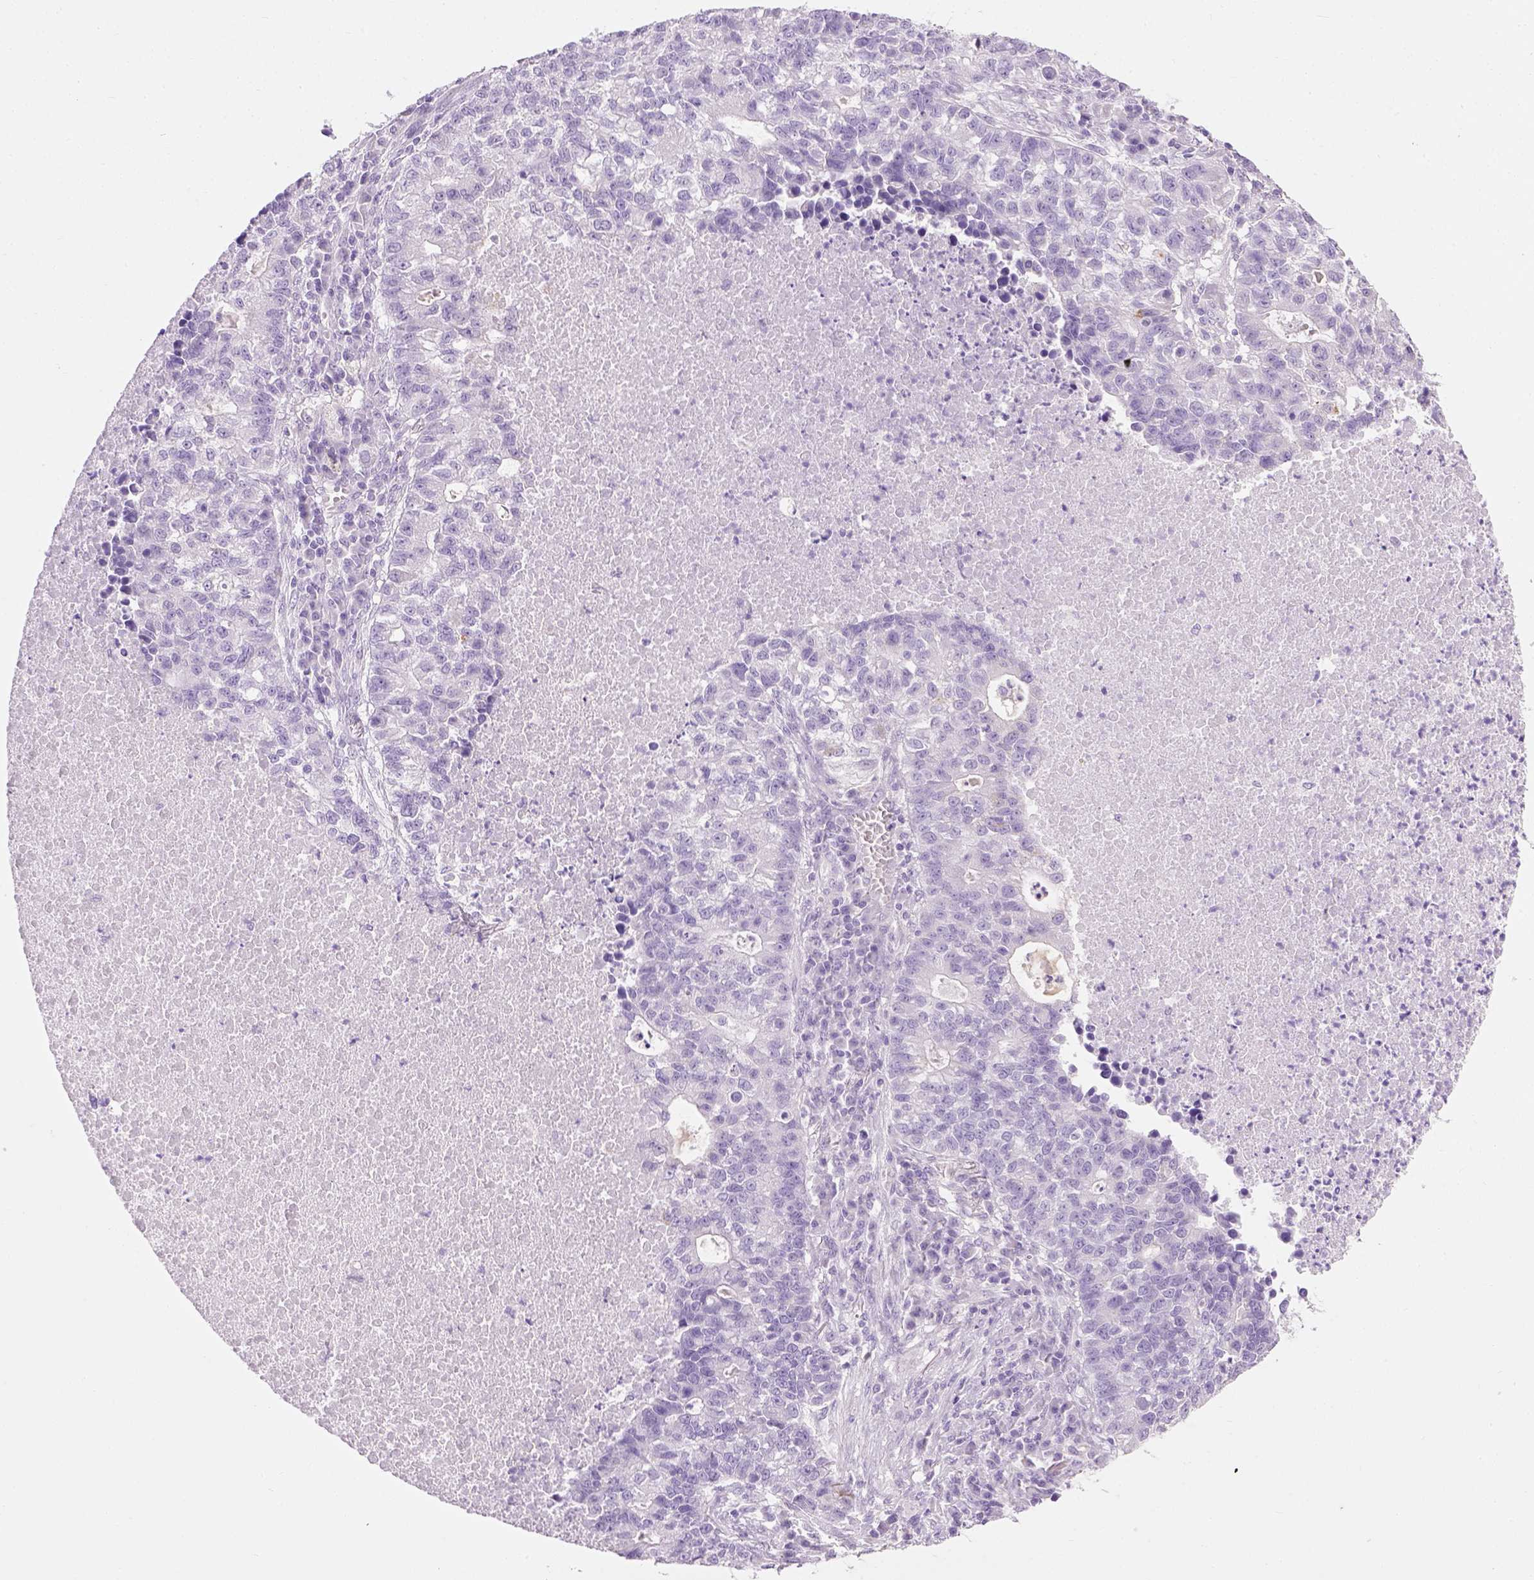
{"staining": {"intensity": "negative", "quantity": "none", "location": "none"}, "tissue": "lung cancer", "cell_type": "Tumor cells", "image_type": "cancer", "snomed": [{"axis": "morphology", "description": "Adenocarcinoma, NOS"}, {"axis": "topography", "description": "Lung"}], "caption": "An image of human lung cancer (adenocarcinoma) is negative for staining in tumor cells. (Brightfield microscopy of DAB IHC at high magnification).", "gene": "CYP24A1", "patient": {"sex": "male", "age": 57}}